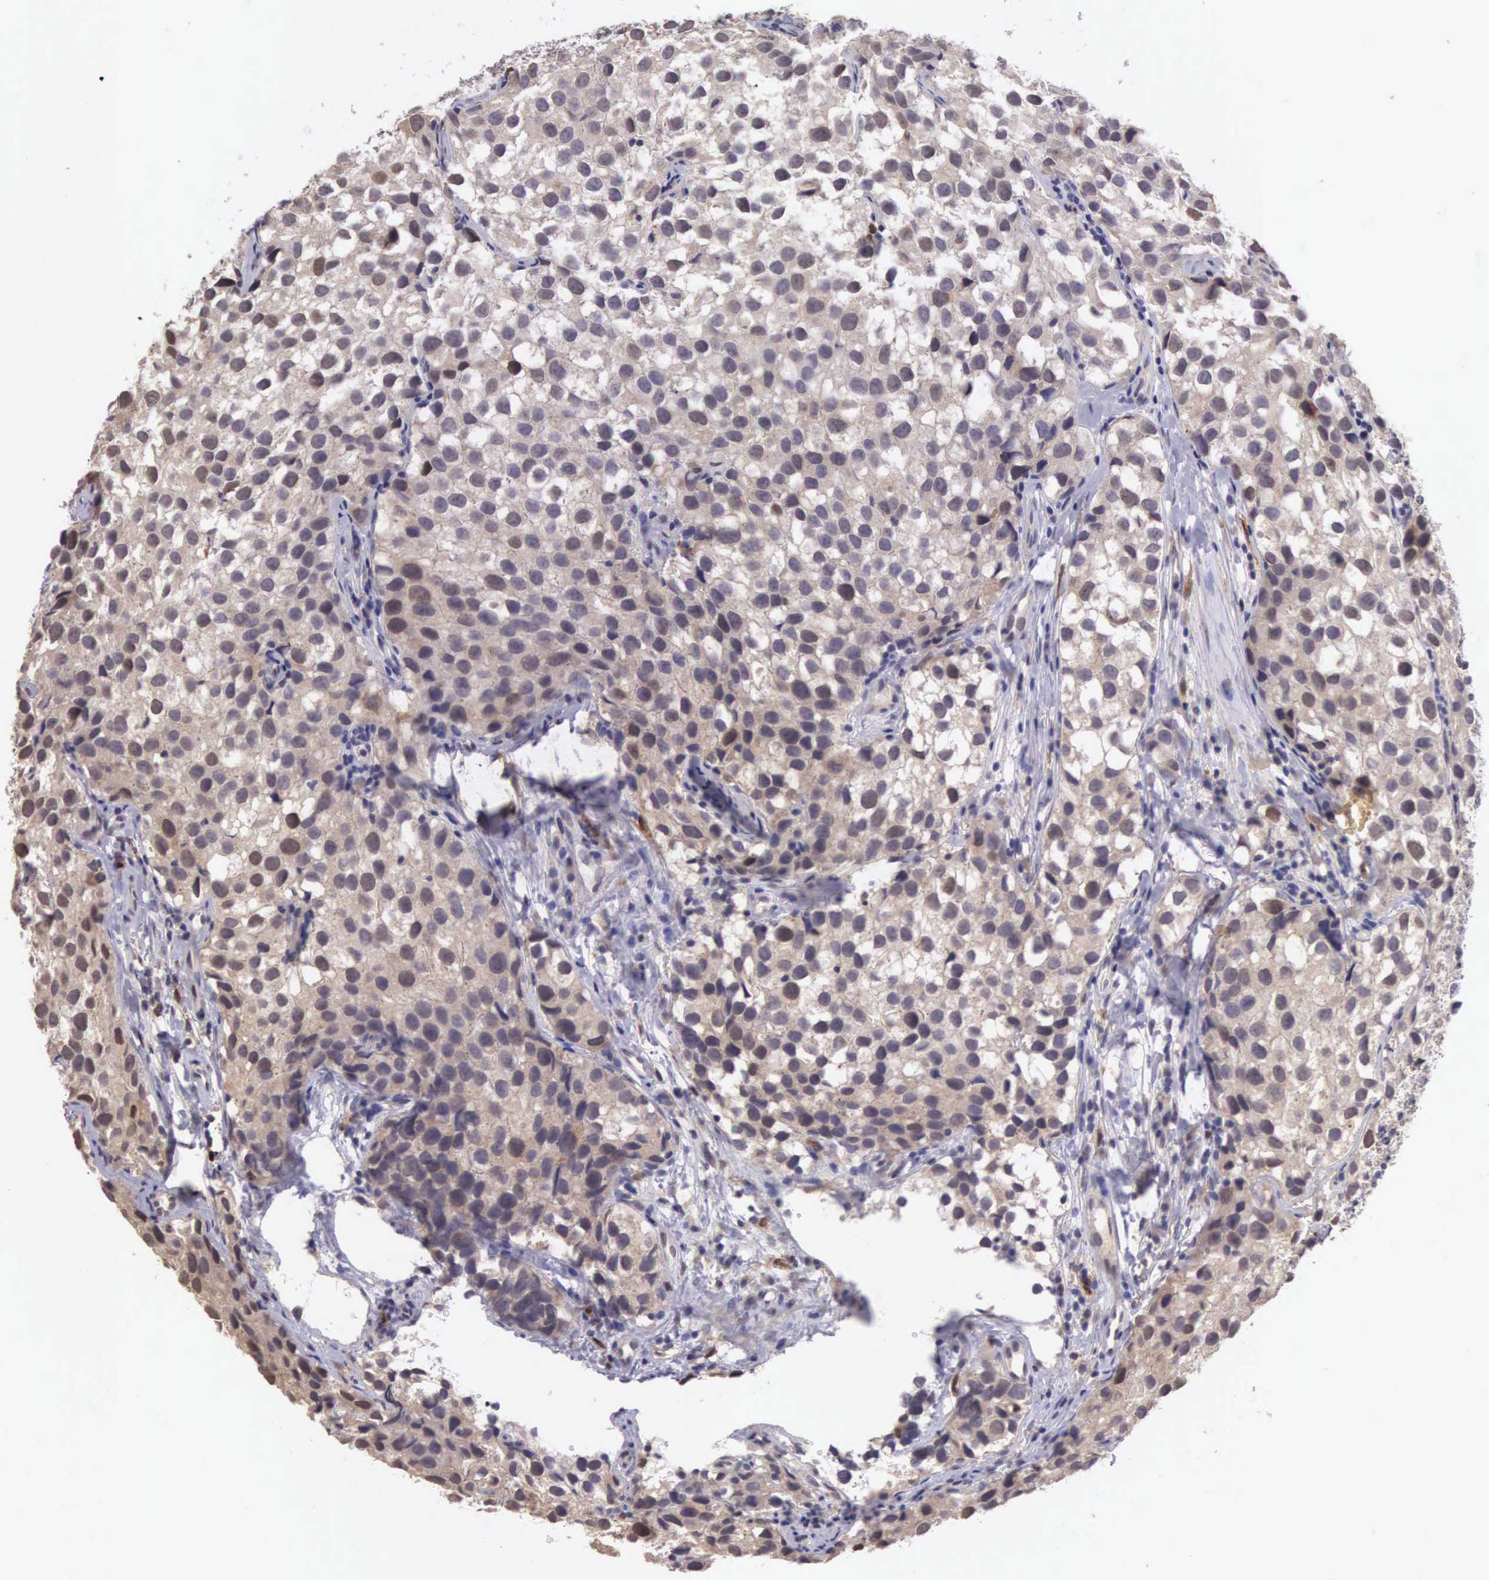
{"staining": {"intensity": "moderate", "quantity": "25%-75%", "location": "cytoplasmic/membranous,nuclear"}, "tissue": "testis cancer", "cell_type": "Tumor cells", "image_type": "cancer", "snomed": [{"axis": "morphology", "description": "Seminoma, NOS"}, {"axis": "topography", "description": "Testis"}], "caption": "Seminoma (testis) was stained to show a protein in brown. There is medium levels of moderate cytoplasmic/membranous and nuclear positivity in about 25%-75% of tumor cells.", "gene": "CDC45", "patient": {"sex": "male", "age": 39}}